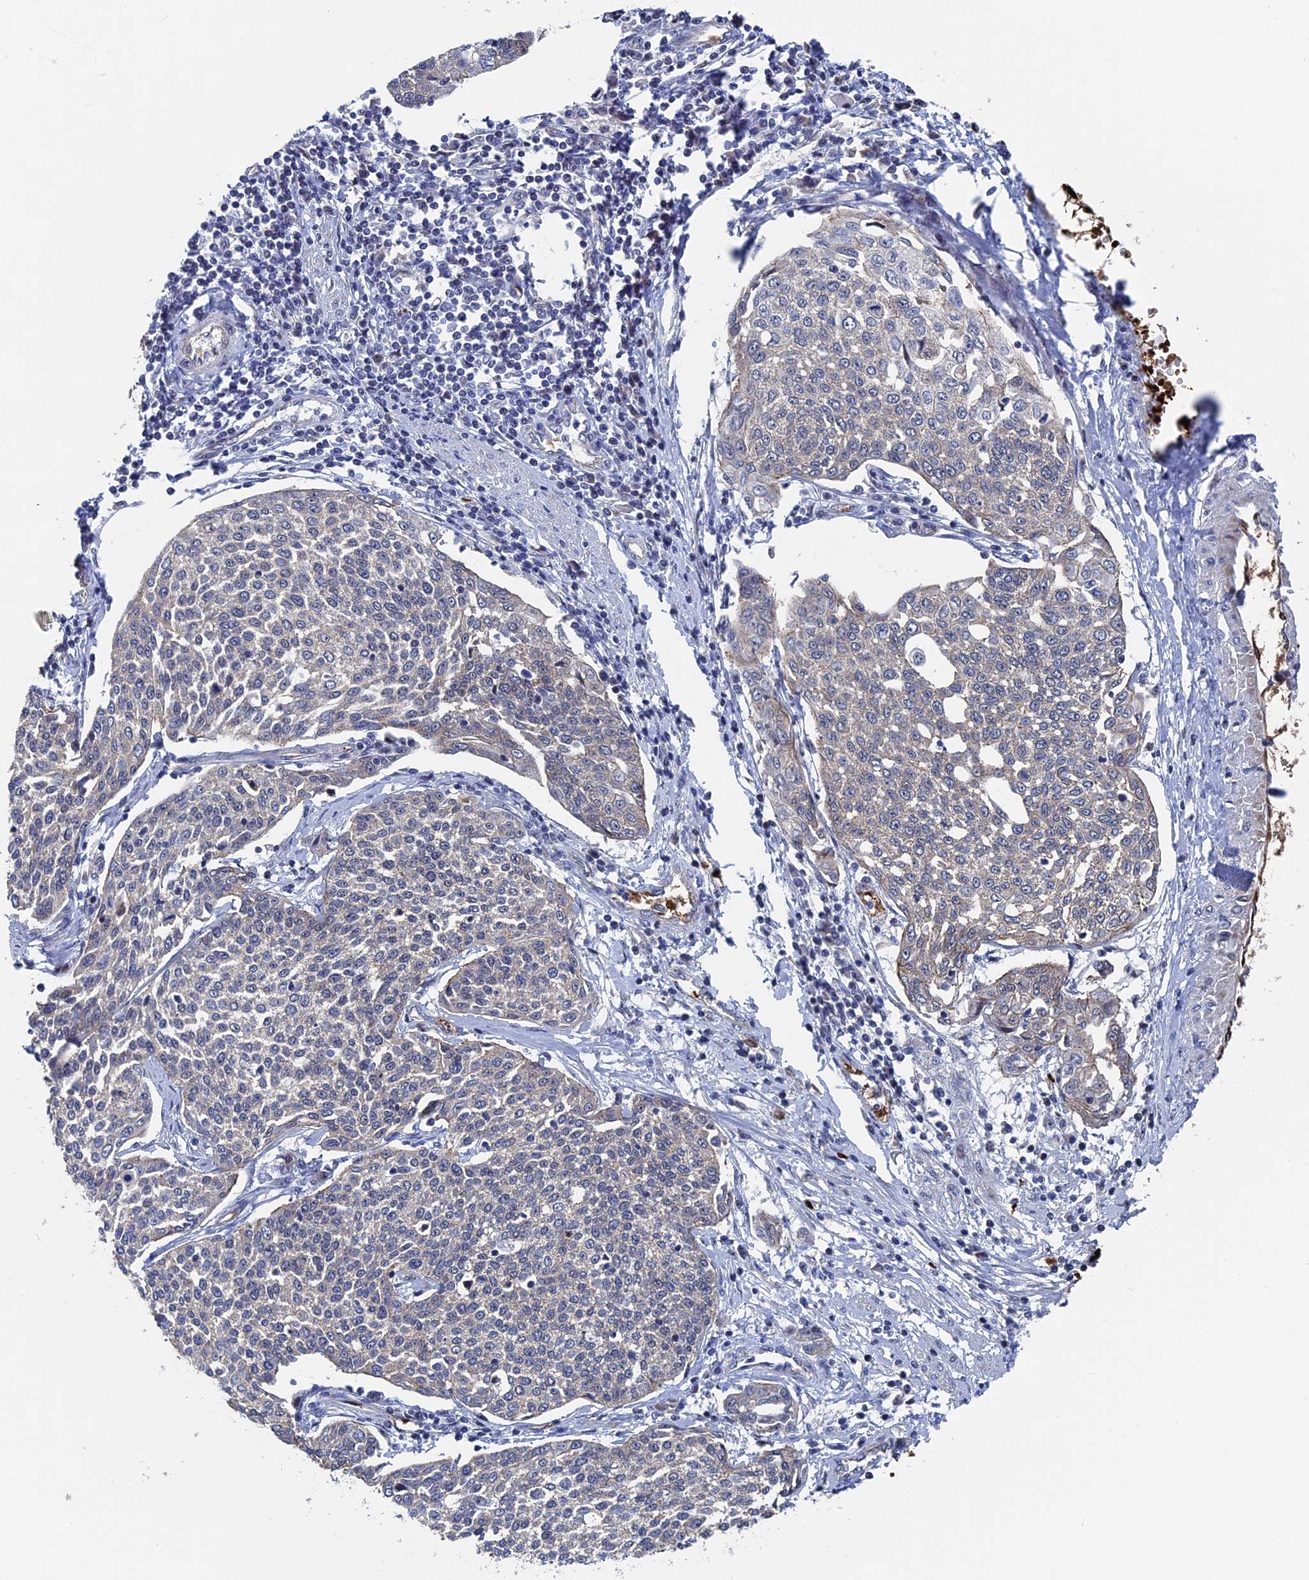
{"staining": {"intensity": "negative", "quantity": "none", "location": "none"}, "tissue": "cervical cancer", "cell_type": "Tumor cells", "image_type": "cancer", "snomed": [{"axis": "morphology", "description": "Squamous cell carcinoma, NOS"}, {"axis": "topography", "description": "Cervix"}], "caption": "Tumor cells are negative for protein expression in human squamous cell carcinoma (cervical).", "gene": "EXOSC9", "patient": {"sex": "female", "age": 34}}